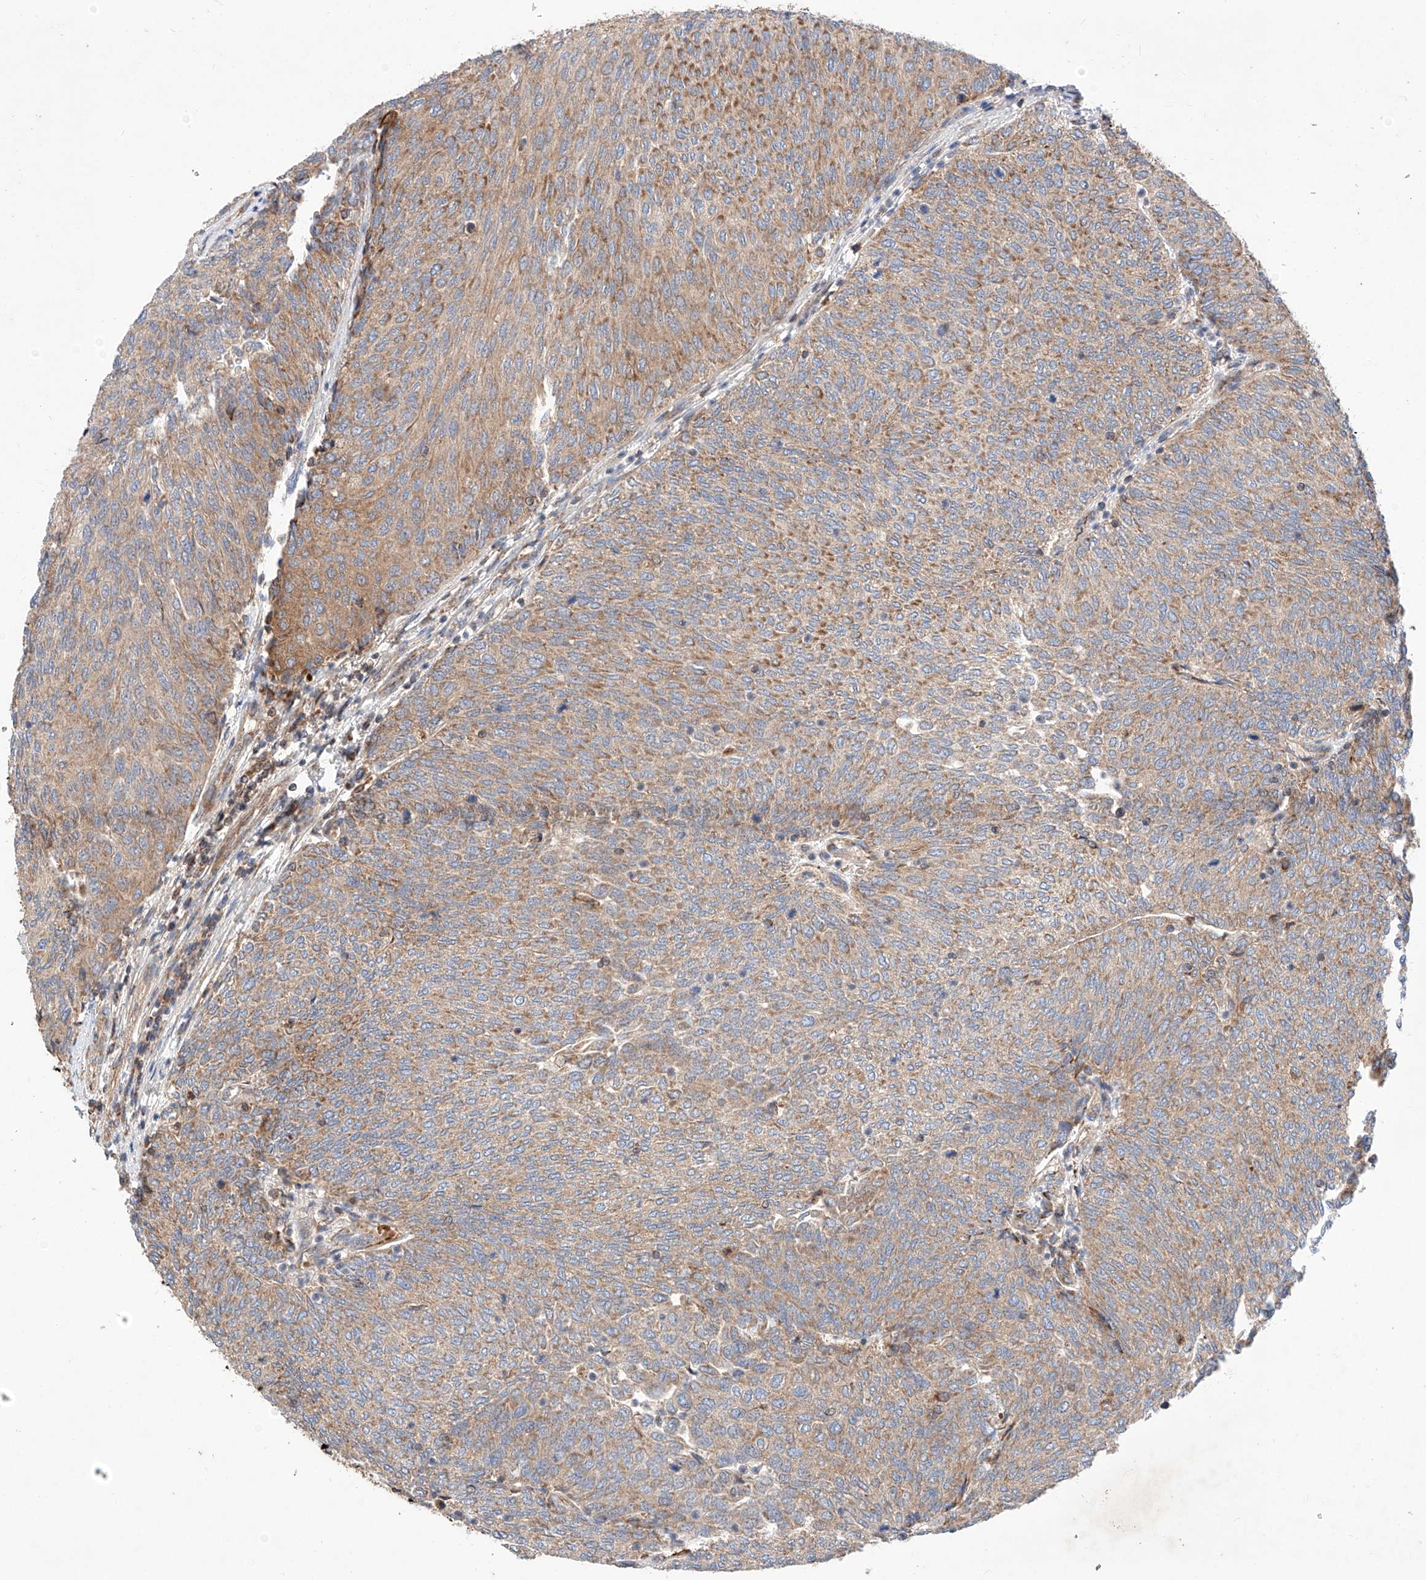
{"staining": {"intensity": "moderate", "quantity": ">75%", "location": "cytoplasmic/membranous"}, "tissue": "urothelial cancer", "cell_type": "Tumor cells", "image_type": "cancer", "snomed": [{"axis": "morphology", "description": "Urothelial carcinoma, Low grade"}, {"axis": "topography", "description": "Urinary bladder"}], "caption": "Human urothelial cancer stained with a brown dye exhibits moderate cytoplasmic/membranous positive staining in about >75% of tumor cells.", "gene": "NR1D1", "patient": {"sex": "female", "age": 79}}